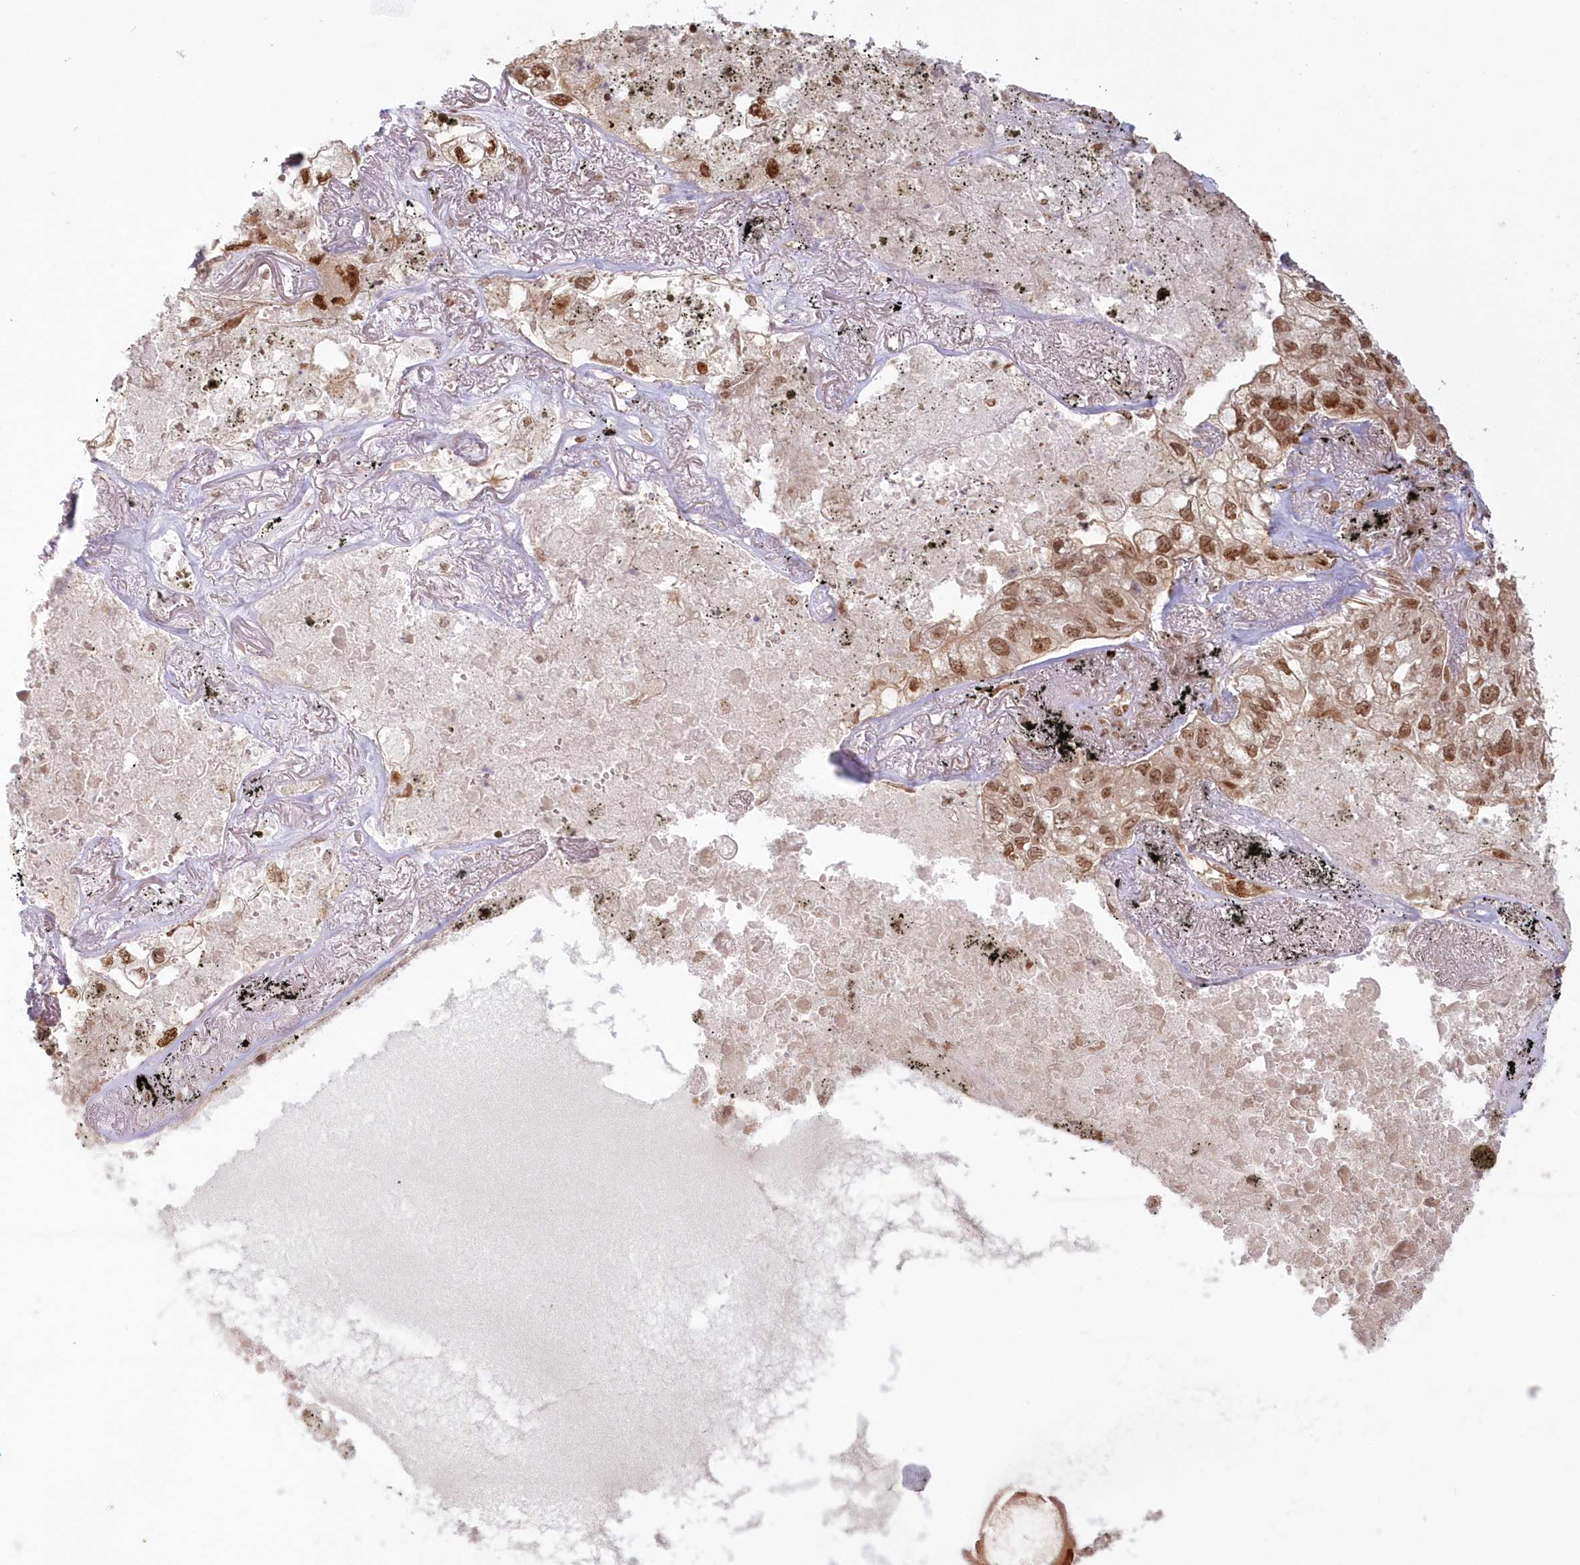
{"staining": {"intensity": "moderate", "quantity": ">75%", "location": "cytoplasmic/membranous,nuclear"}, "tissue": "lung cancer", "cell_type": "Tumor cells", "image_type": "cancer", "snomed": [{"axis": "morphology", "description": "Adenocarcinoma, NOS"}, {"axis": "topography", "description": "Lung"}], "caption": "The immunohistochemical stain shows moderate cytoplasmic/membranous and nuclear staining in tumor cells of lung adenocarcinoma tissue.", "gene": "TOGARAM2", "patient": {"sex": "male", "age": 65}}